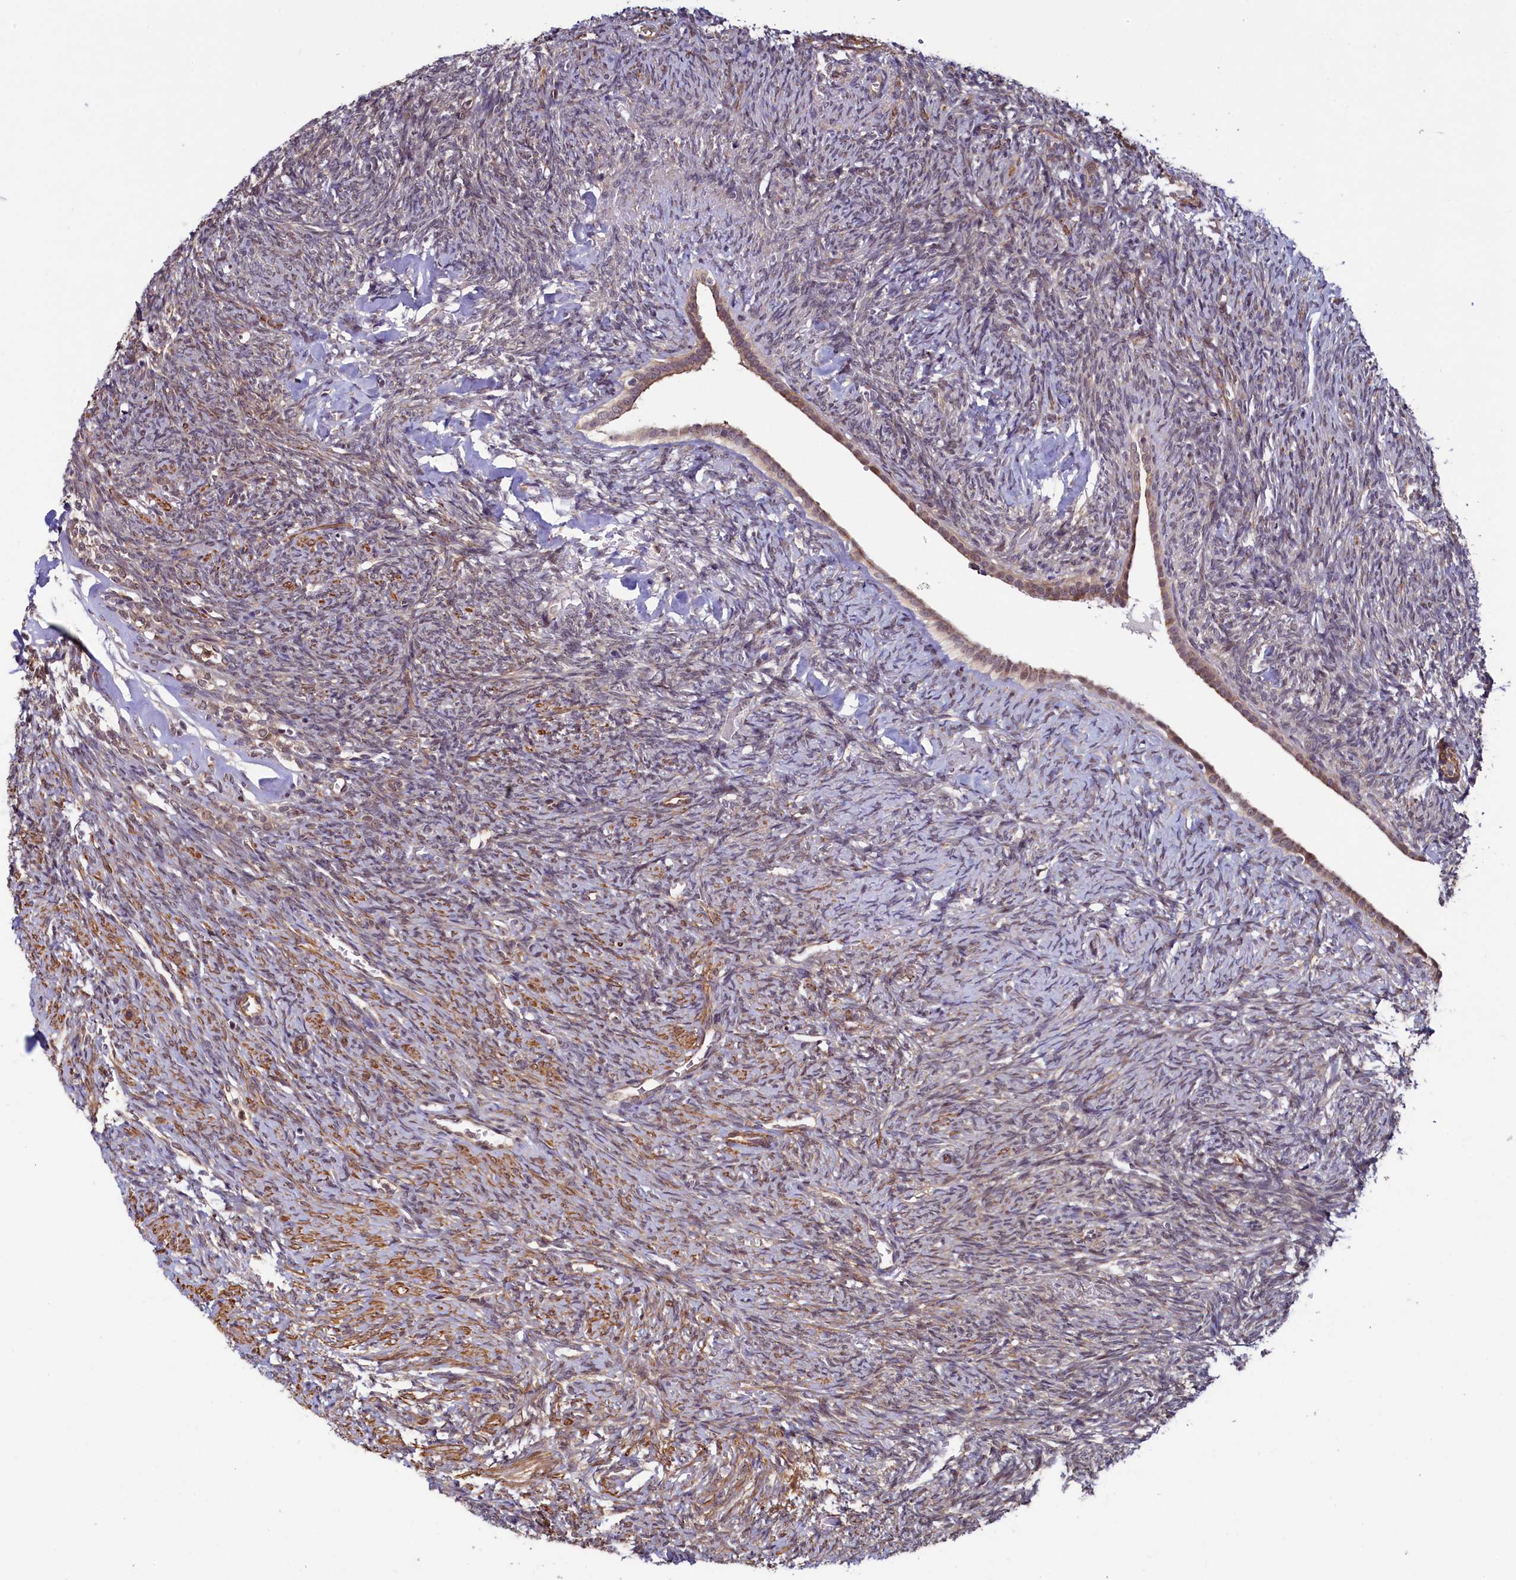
{"staining": {"intensity": "weak", "quantity": "25%-75%", "location": "cytoplasmic/membranous,nuclear"}, "tissue": "ovary", "cell_type": "Ovarian stroma cells", "image_type": "normal", "snomed": [{"axis": "morphology", "description": "Normal tissue, NOS"}, {"axis": "topography", "description": "Ovary"}], "caption": "Immunohistochemistry (IHC) of normal ovary exhibits low levels of weak cytoplasmic/membranous,nuclear positivity in about 25%-75% of ovarian stroma cells. (Stains: DAB (3,3'-diaminobenzidine) in brown, nuclei in blue, Microscopy: brightfield microscopy at high magnification).", "gene": "LEO1", "patient": {"sex": "female", "age": 41}}